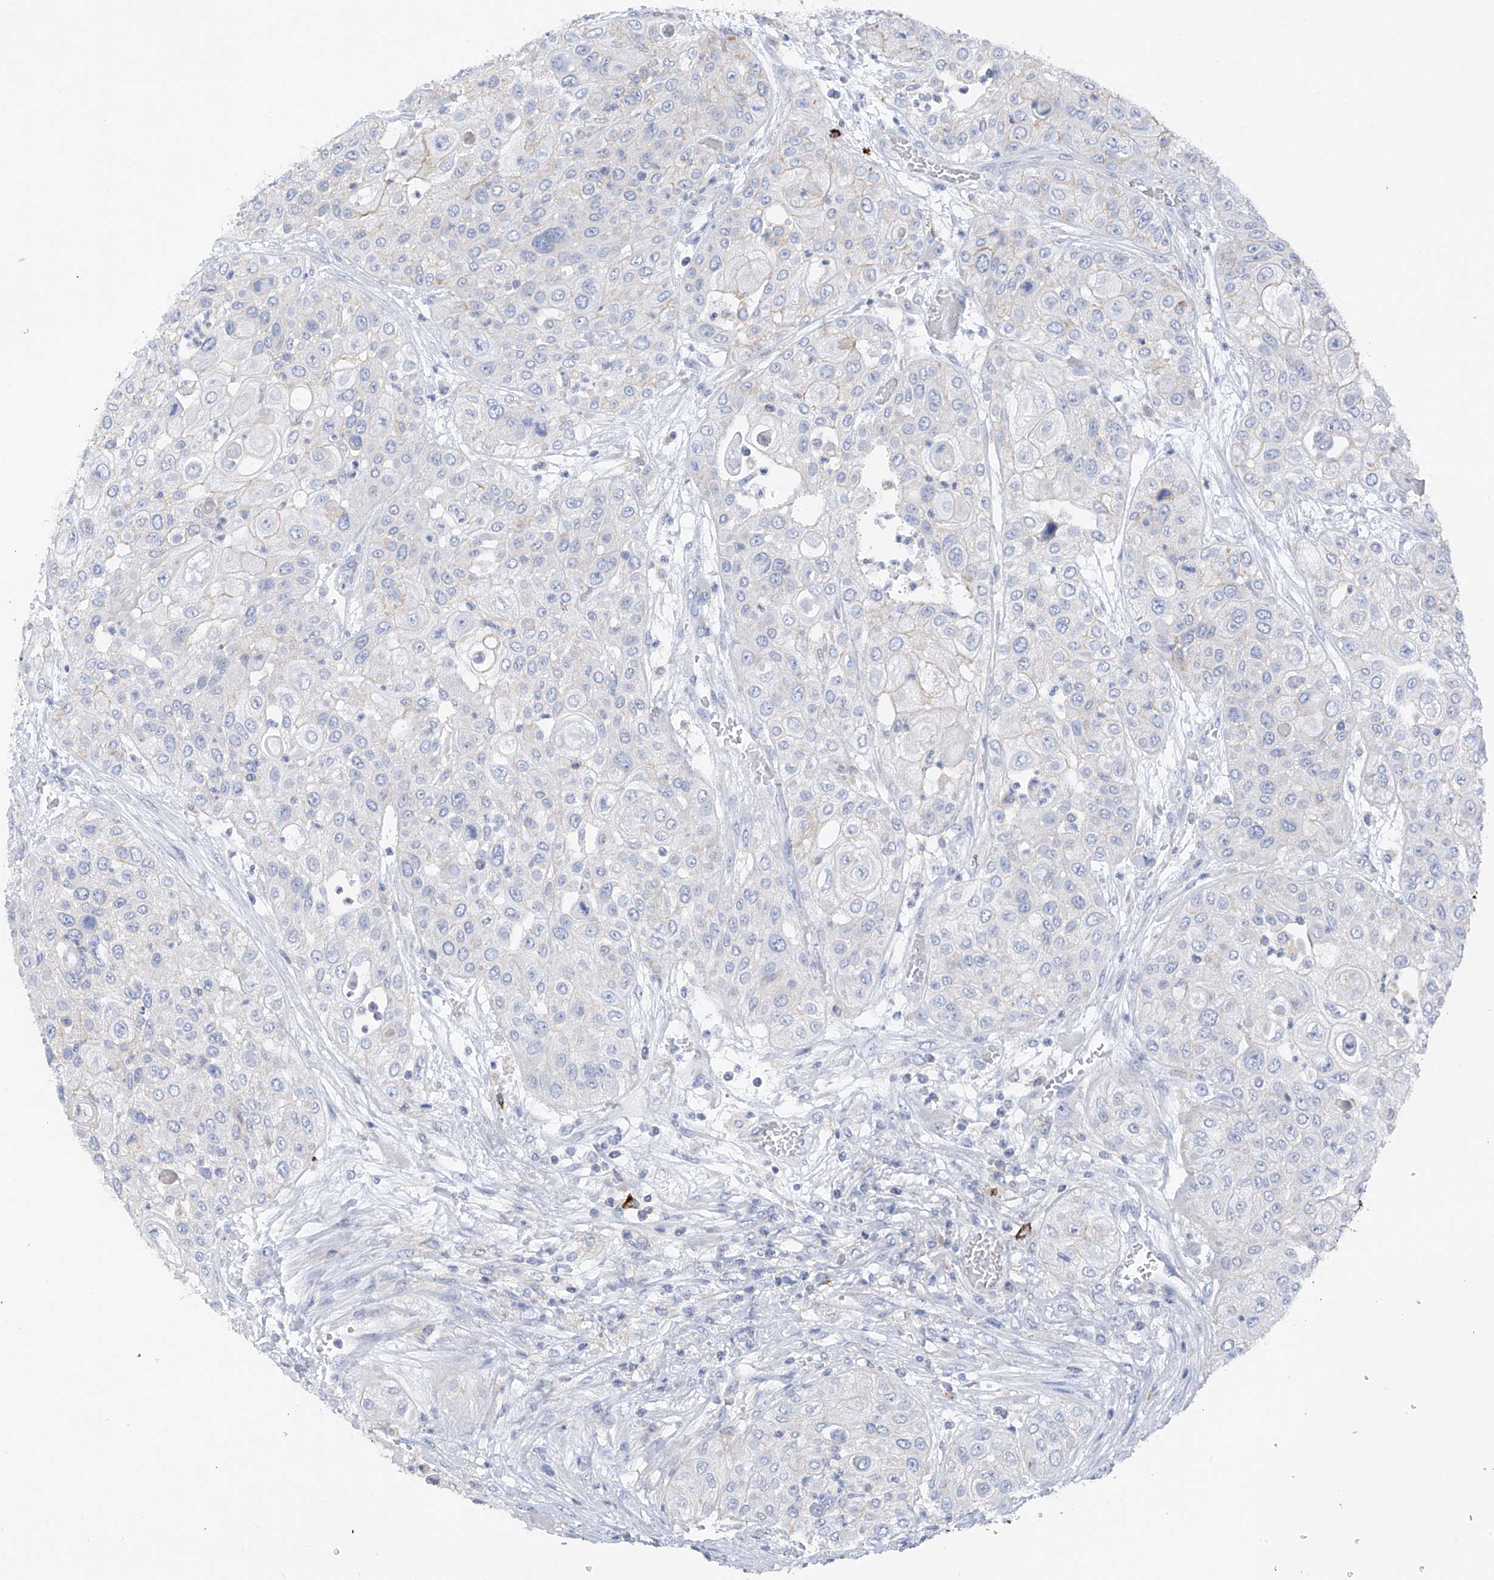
{"staining": {"intensity": "negative", "quantity": "none", "location": "none"}, "tissue": "urothelial cancer", "cell_type": "Tumor cells", "image_type": "cancer", "snomed": [{"axis": "morphology", "description": "Urothelial carcinoma, High grade"}, {"axis": "topography", "description": "Urinary bladder"}], "caption": "High power microscopy photomicrograph of an immunohistochemistry micrograph of urothelial carcinoma (high-grade), revealing no significant positivity in tumor cells.", "gene": "POMGNT2", "patient": {"sex": "female", "age": 79}}